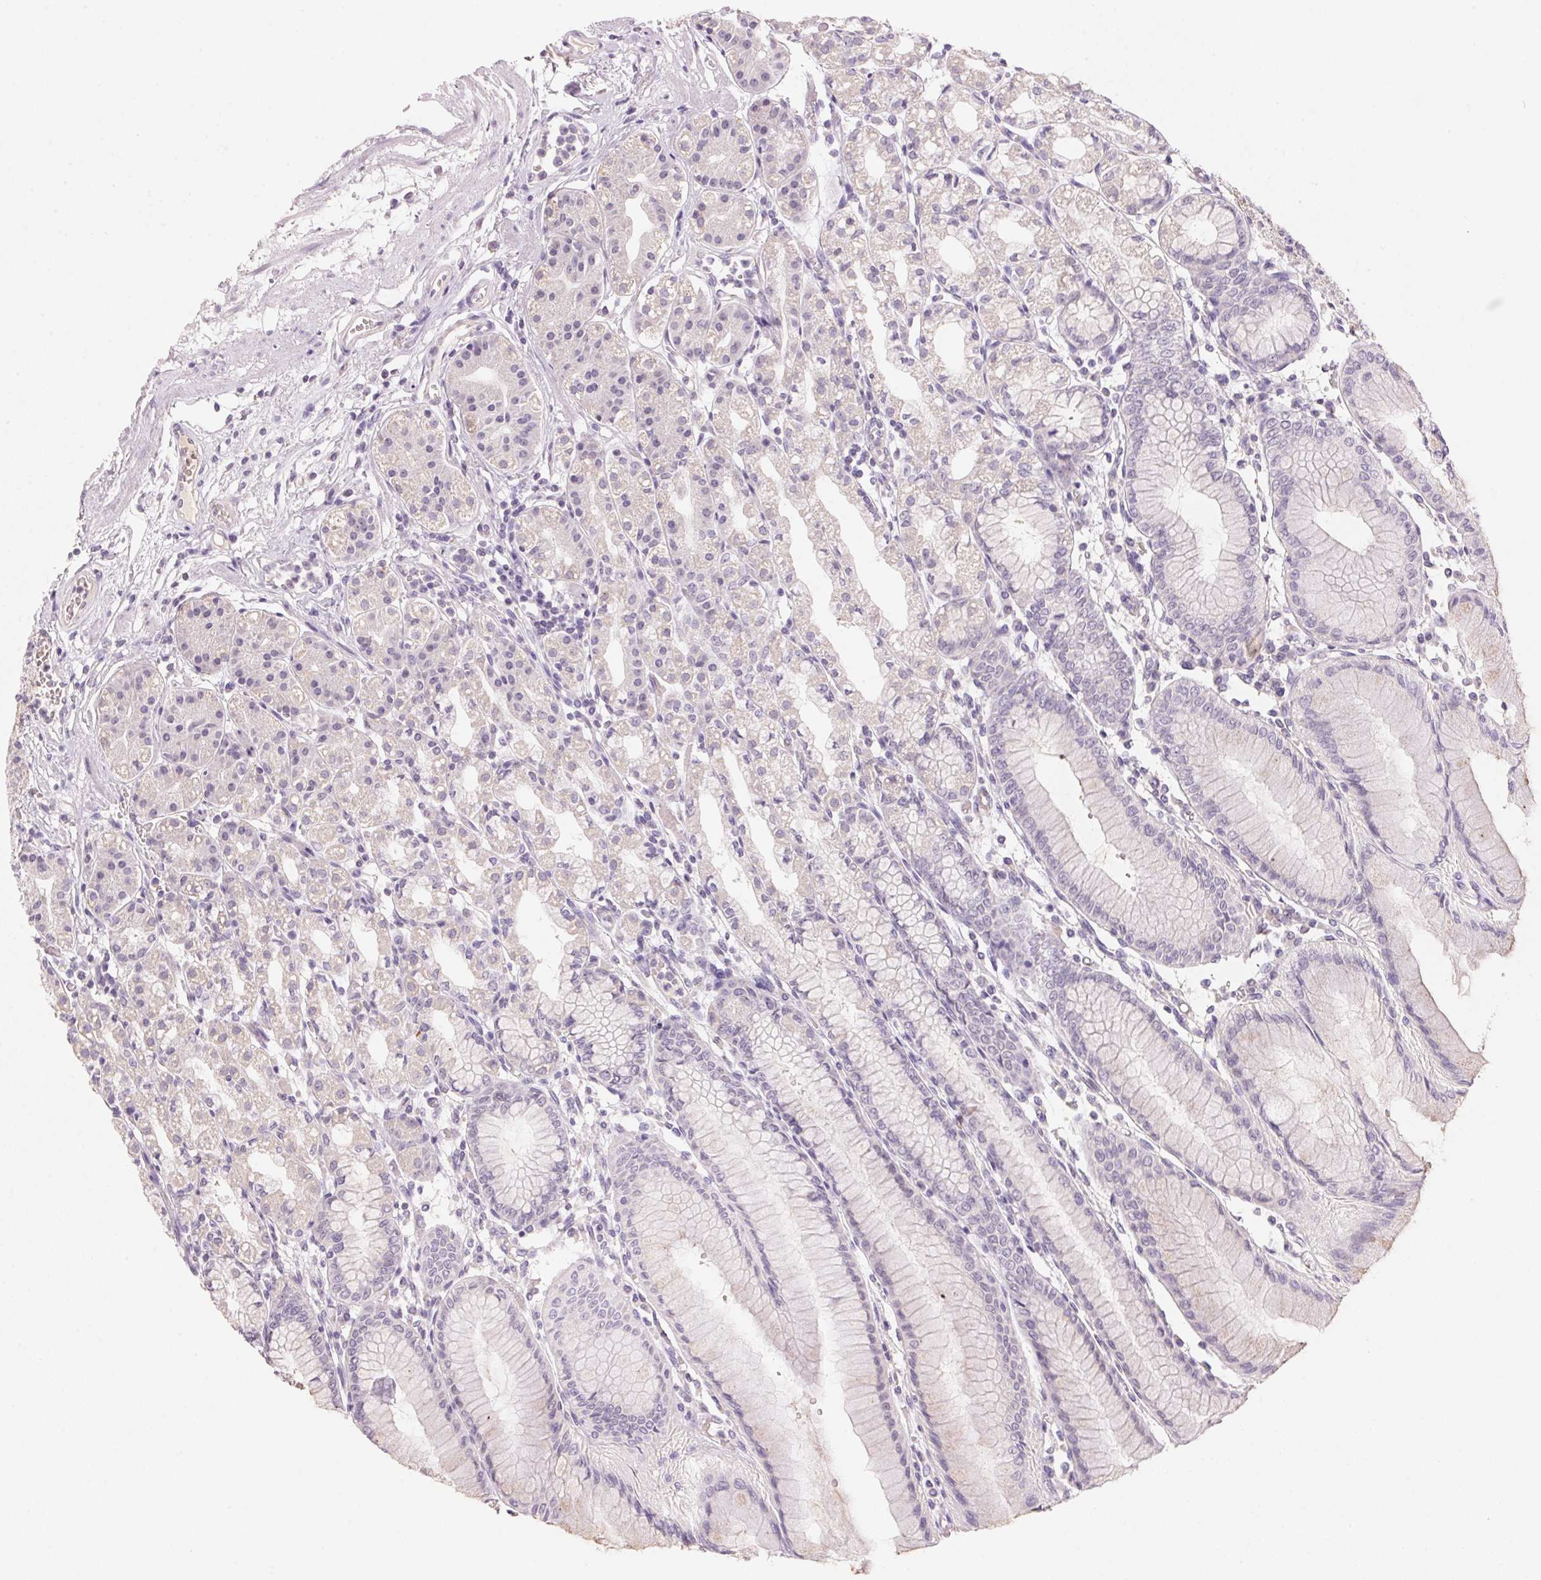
{"staining": {"intensity": "negative", "quantity": "none", "location": "none"}, "tissue": "stomach", "cell_type": "Glandular cells", "image_type": "normal", "snomed": [{"axis": "morphology", "description": "Normal tissue, NOS"}, {"axis": "topography", "description": "Skeletal muscle"}, {"axis": "topography", "description": "Stomach"}], "caption": "Immunohistochemistry (IHC) of unremarkable human stomach reveals no positivity in glandular cells. (Brightfield microscopy of DAB IHC at high magnification).", "gene": "CYP11B1", "patient": {"sex": "female", "age": 57}}